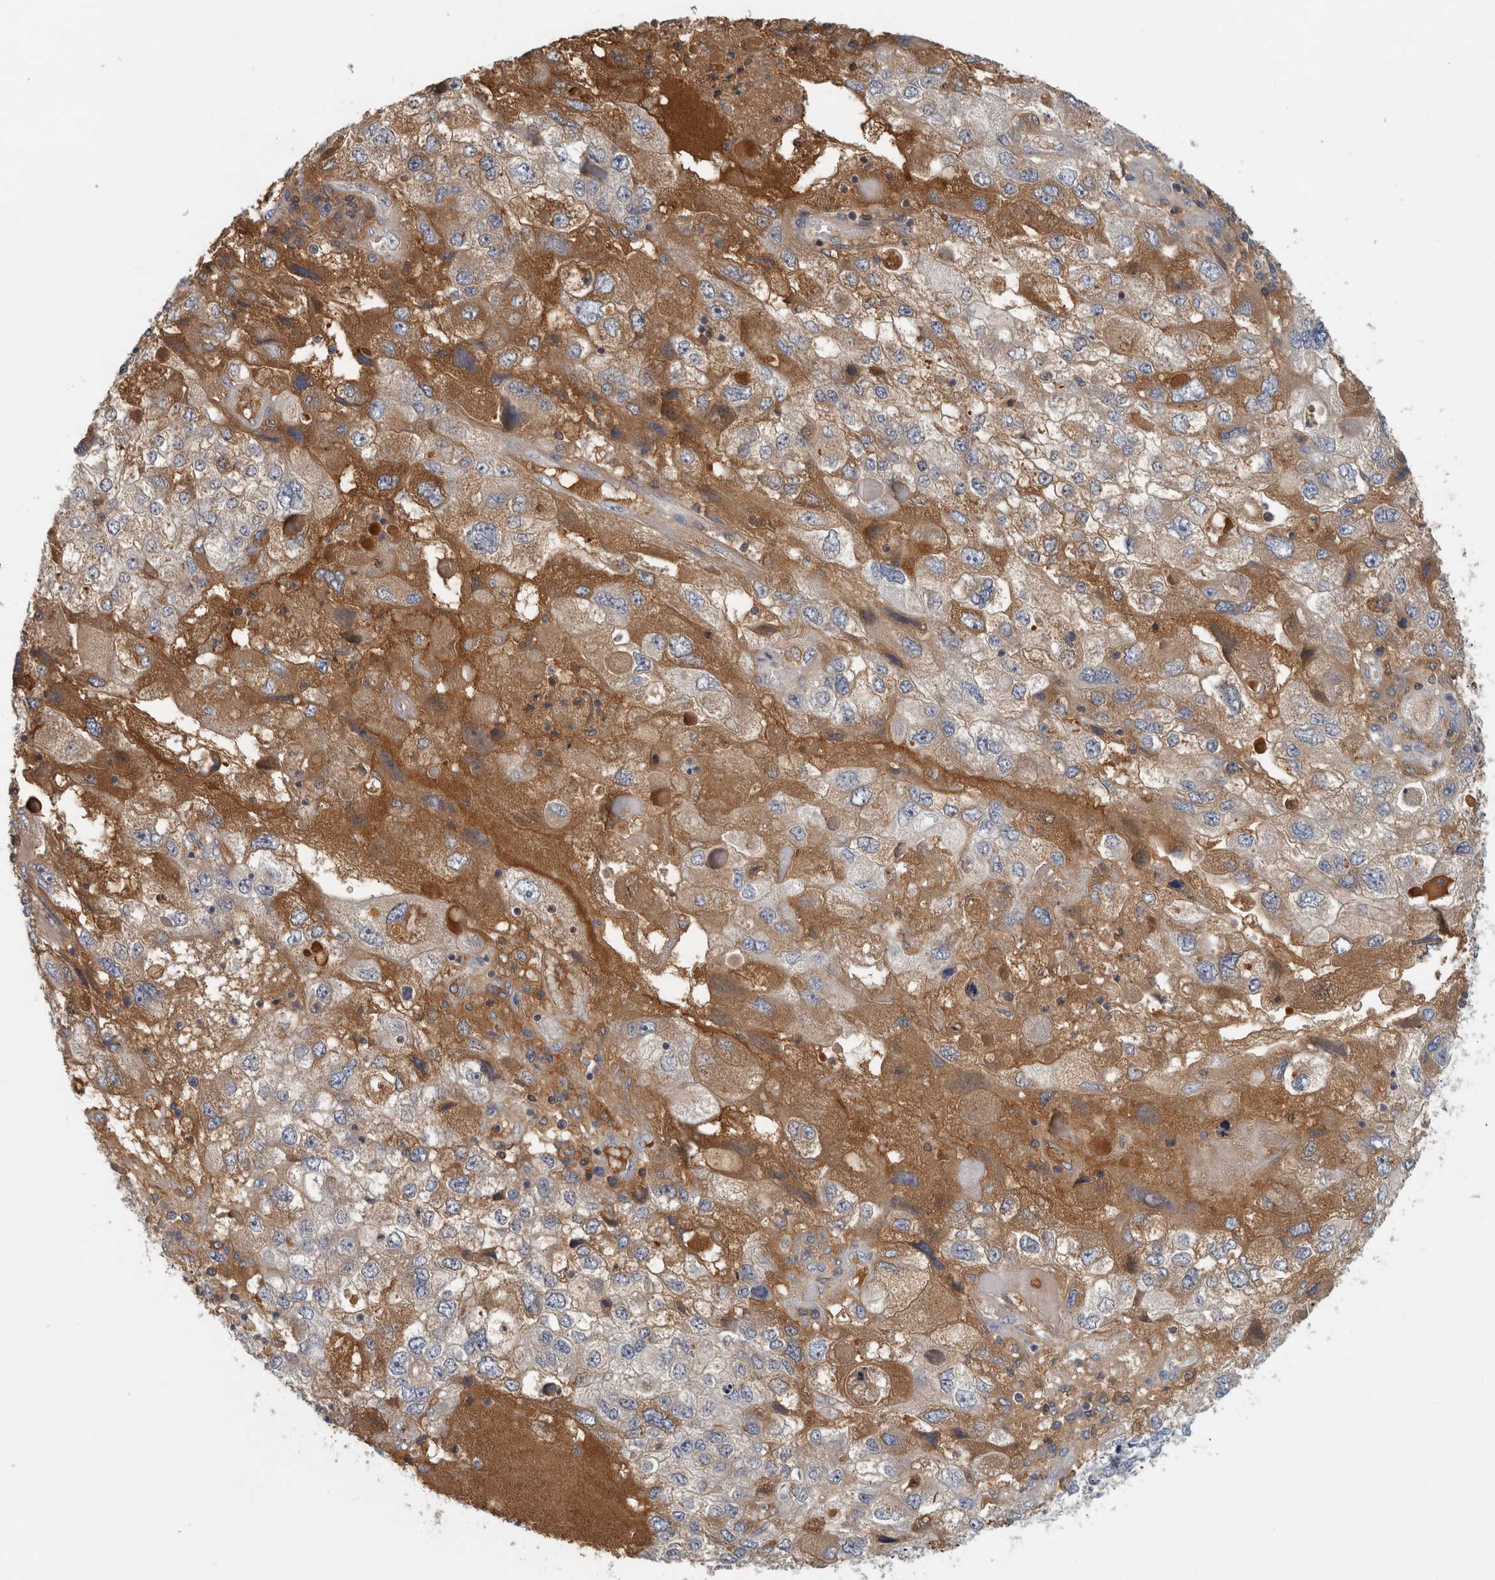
{"staining": {"intensity": "moderate", "quantity": "<25%", "location": "cytoplasmic/membranous"}, "tissue": "endometrial cancer", "cell_type": "Tumor cells", "image_type": "cancer", "snomed": [{"axis": "morphology", "description": "Adenocarcinoma, NOS"}, {"axis": "topography", "description": "Endometrium"}], "caption": "Protein expression analysis of human endometrial cancer (adenocarcinoma) reveals moderate cytoplasmic/membranous positivity in about <25% of tumor cells.", "gene": "RBM48", "patient": {"sex": "female", "age": 49}}